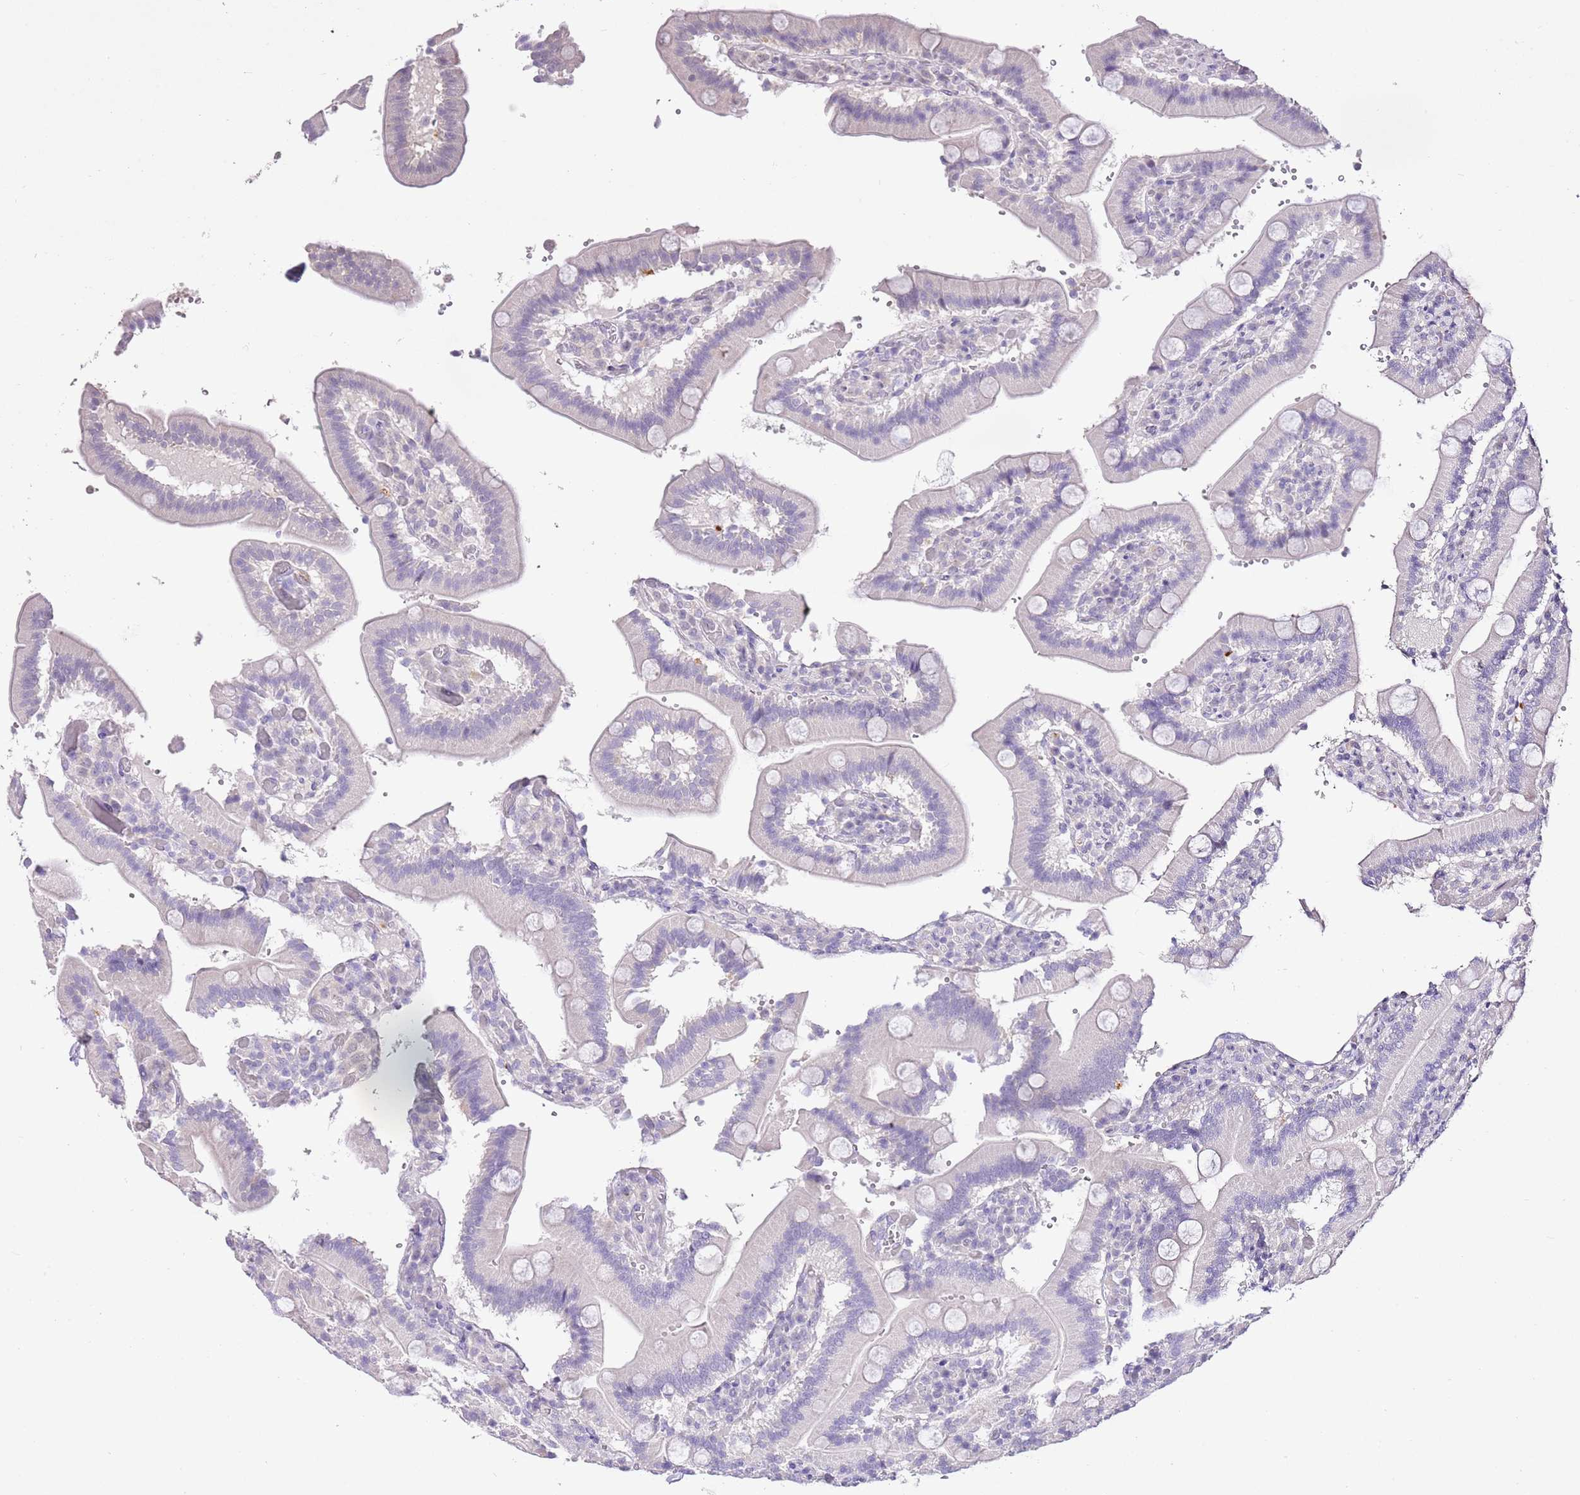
{"staining": {"intensity": "negative", "quantity": "none", "location": "none"}, "tissue": "duodenum", "cell_type": "Glandular cells", "image_type": "normal", "snomed": [{"axis": "morphology", "description": "Normal tissue, NOS"}, {"axis": "topography", "description": "Duodenum"}], "caption": "IHC of benign human duodenum displays no positivity in glandular cells.", "gene": "XPO7", "patient": {"sex": "female", "age": 62}}